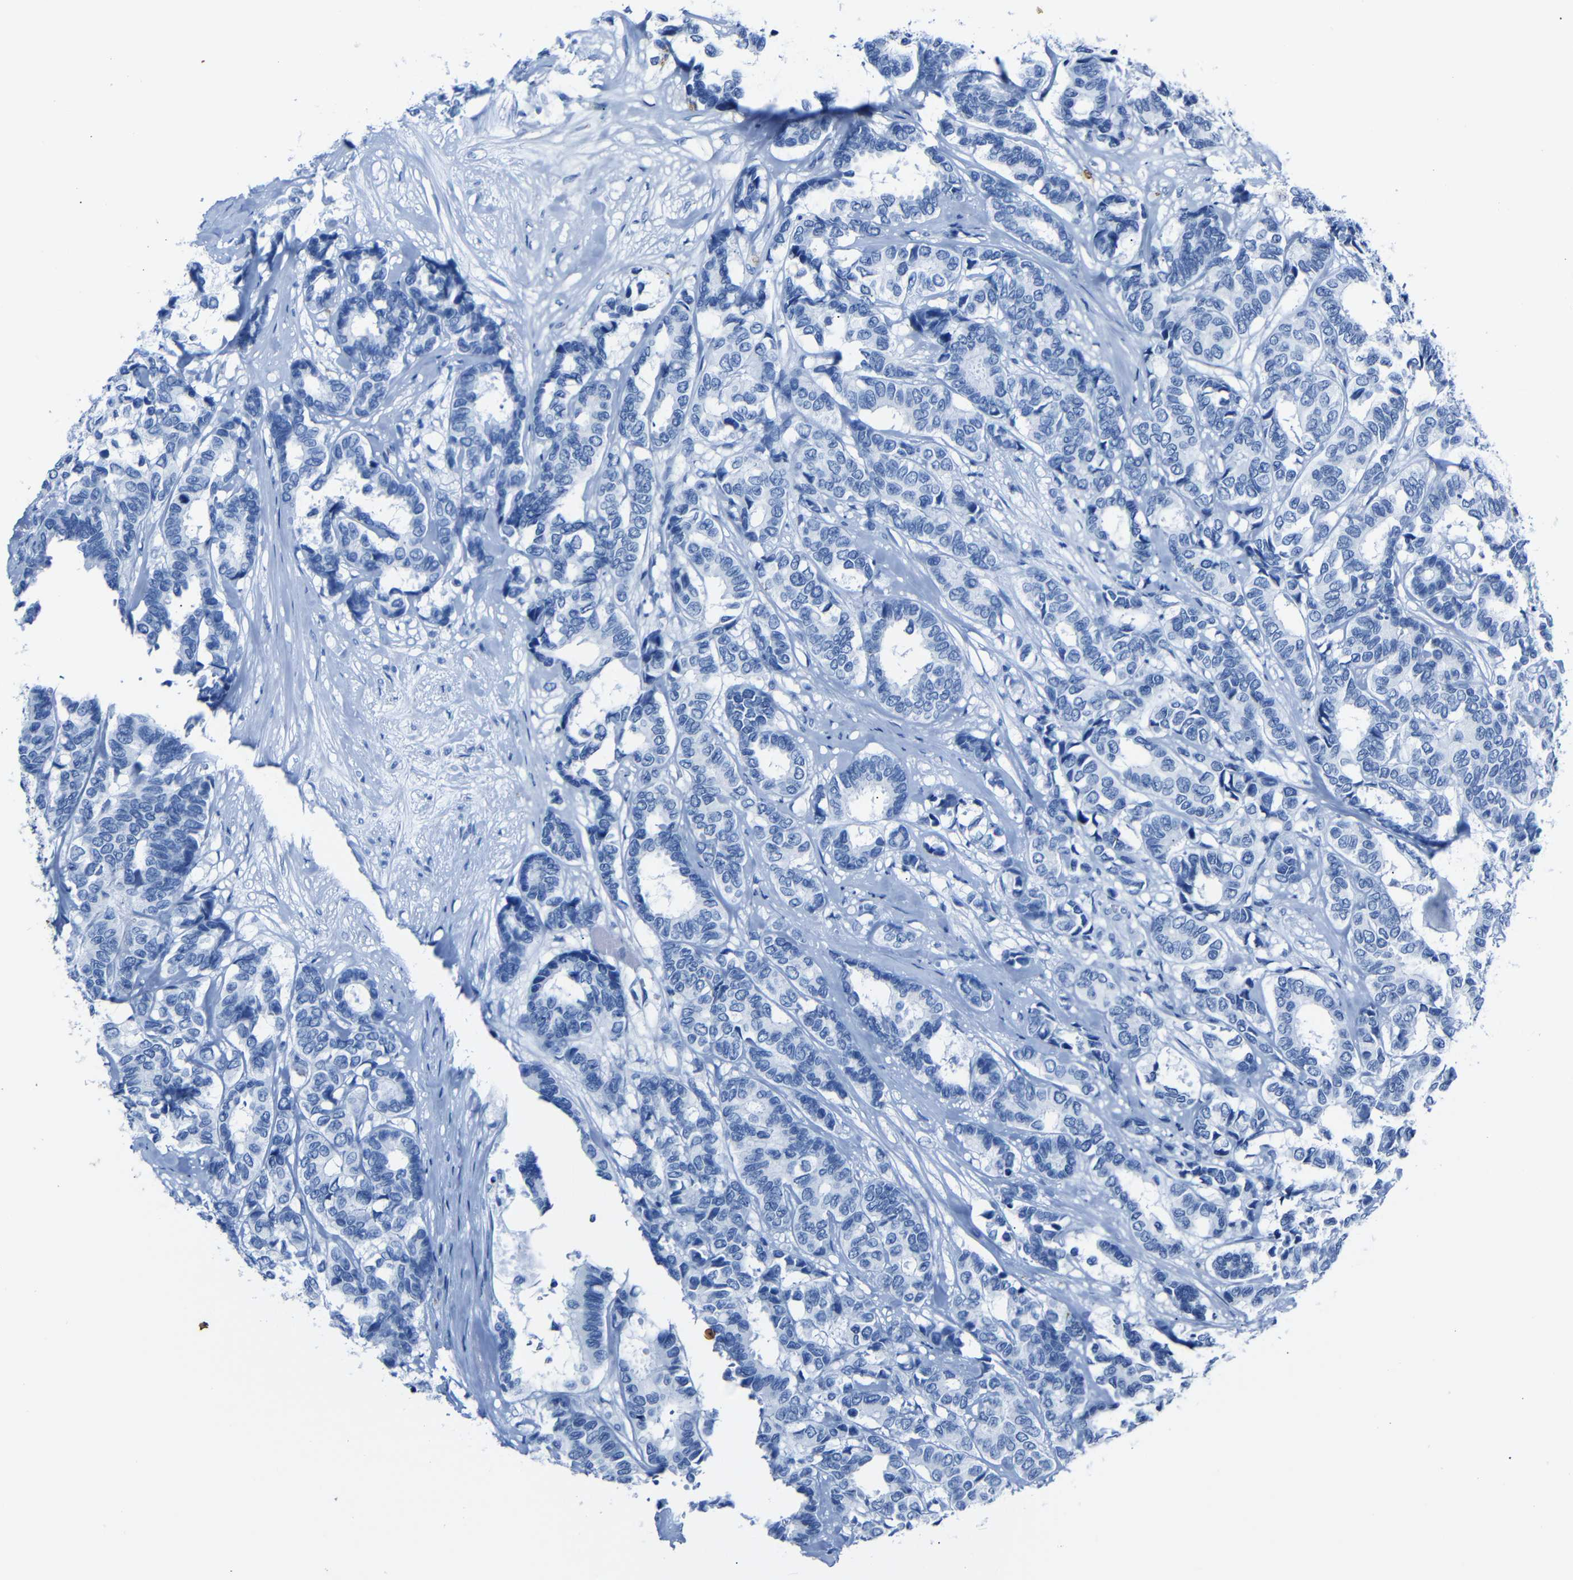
{"staining": {"intensity": "negative", "quantity": "none", "location": "none"}, "tissue": "breast cancer", "cell_type": "Tumor cells", "image_type": "cancer", "snomed": [{"axis": "morphology", "description": "Duct carcinoma"}, {"axis": "topography", "description": "Breast"}], "caption": "Micrograph shows no significant protein positivity in tumor cells of breast cancer.", "gene": "CLDN11", "patient": {"sex": "female", "age": 87}}